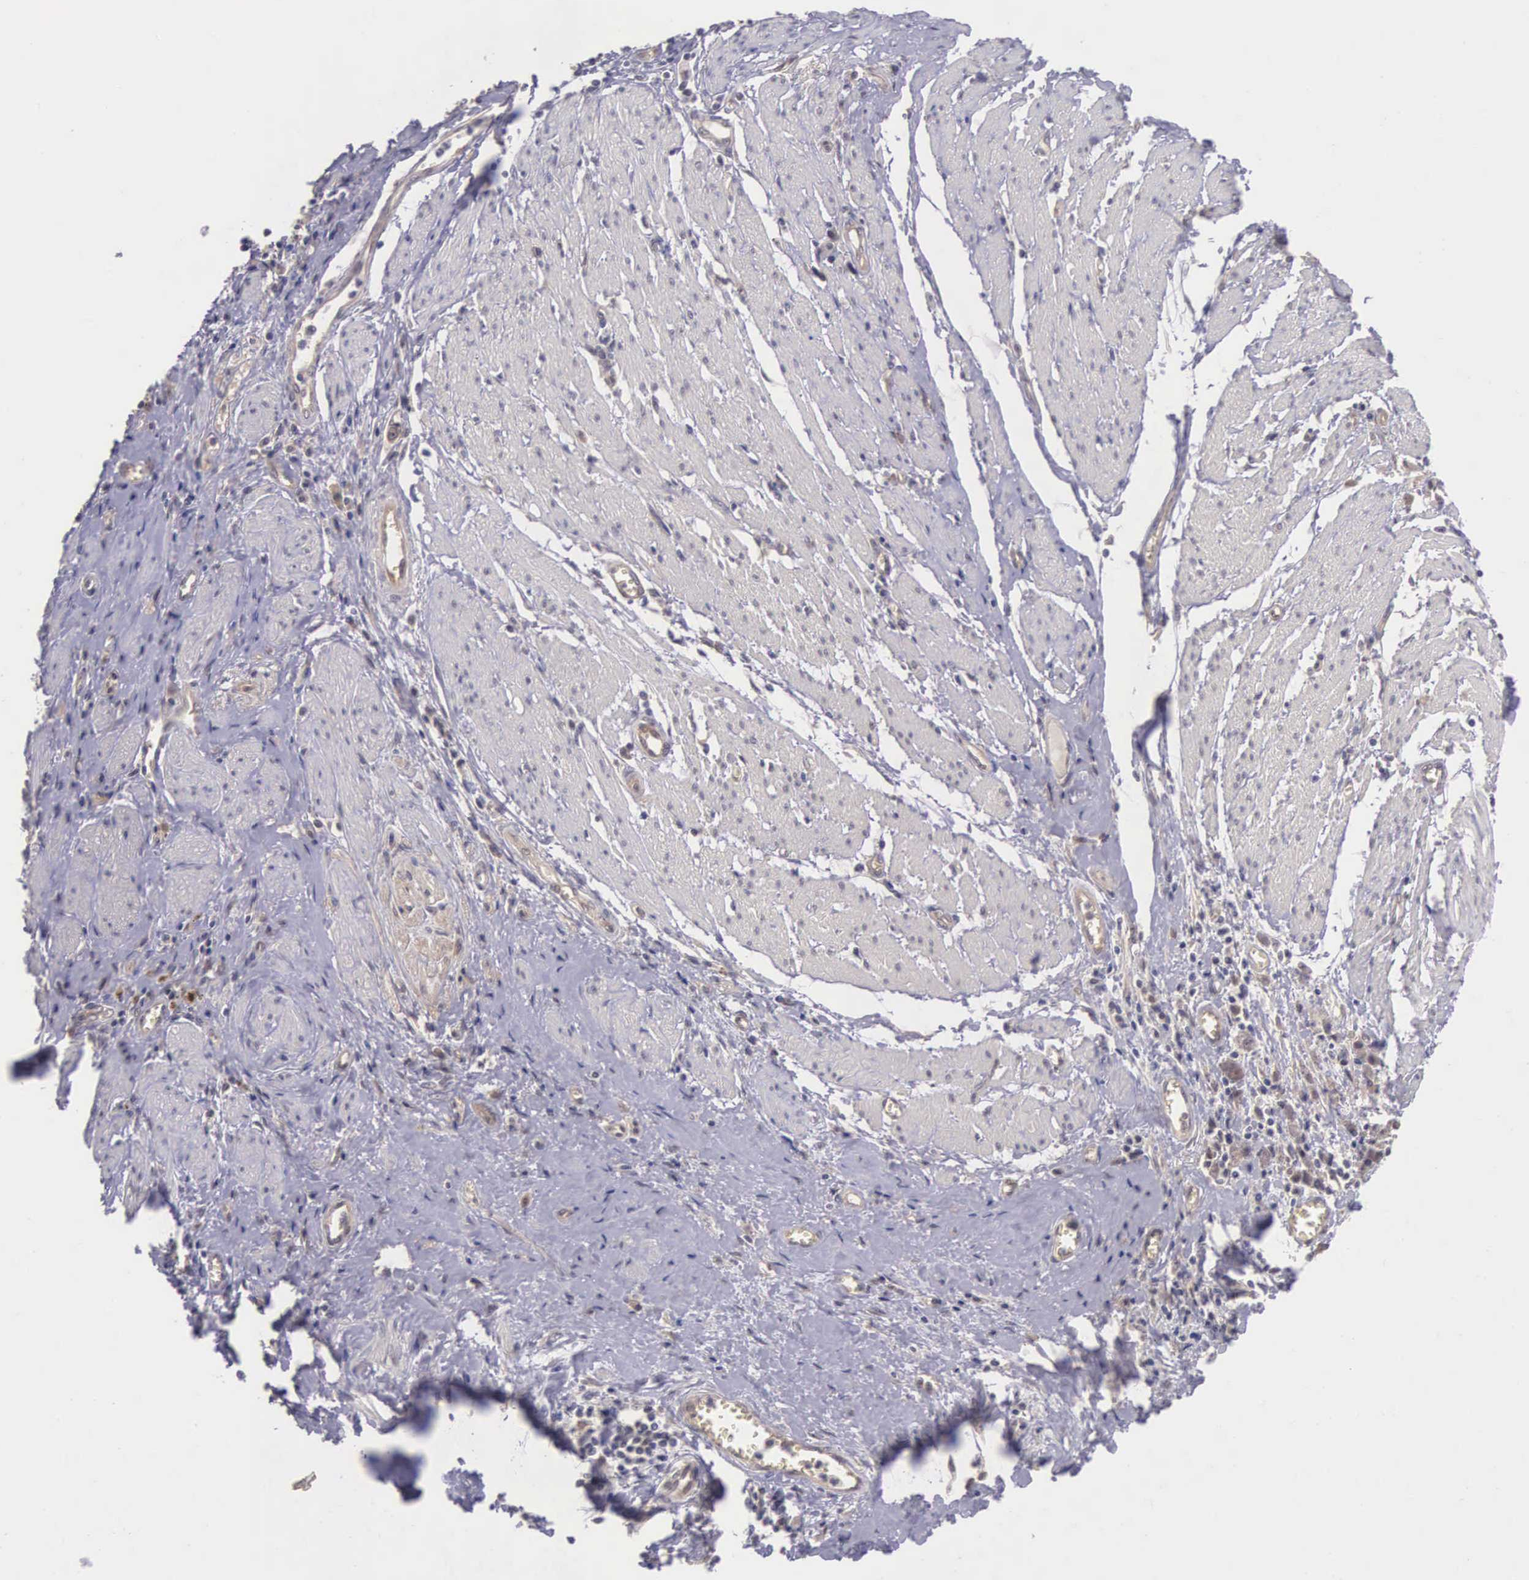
{"staining": {"intensity": "weak", "quantity": "25%-75%", "location": "cytoplasmic/membranous"}, "tissue": "pancreatic cancer", "cell_type": "Tumor cells", "image_type": "cancer", "snomed": [{"axis": "morphology", "description": "Adenocarcinoma, NOS"}, {"axis": "topography", "description": "Pancreas"}], "caption": "IHC micrograph of neoplastic tissue: pancreatic adenocarcinoma stained using immunohistochemistry displays low levels of weak protein expression localized specifically in the cytoplasmic/membranous of tumor cells, appearing as a cytoplasmic/membranous brown color.", "gene": "VASH1", "patient": {"sex": "female", "age": 70}}